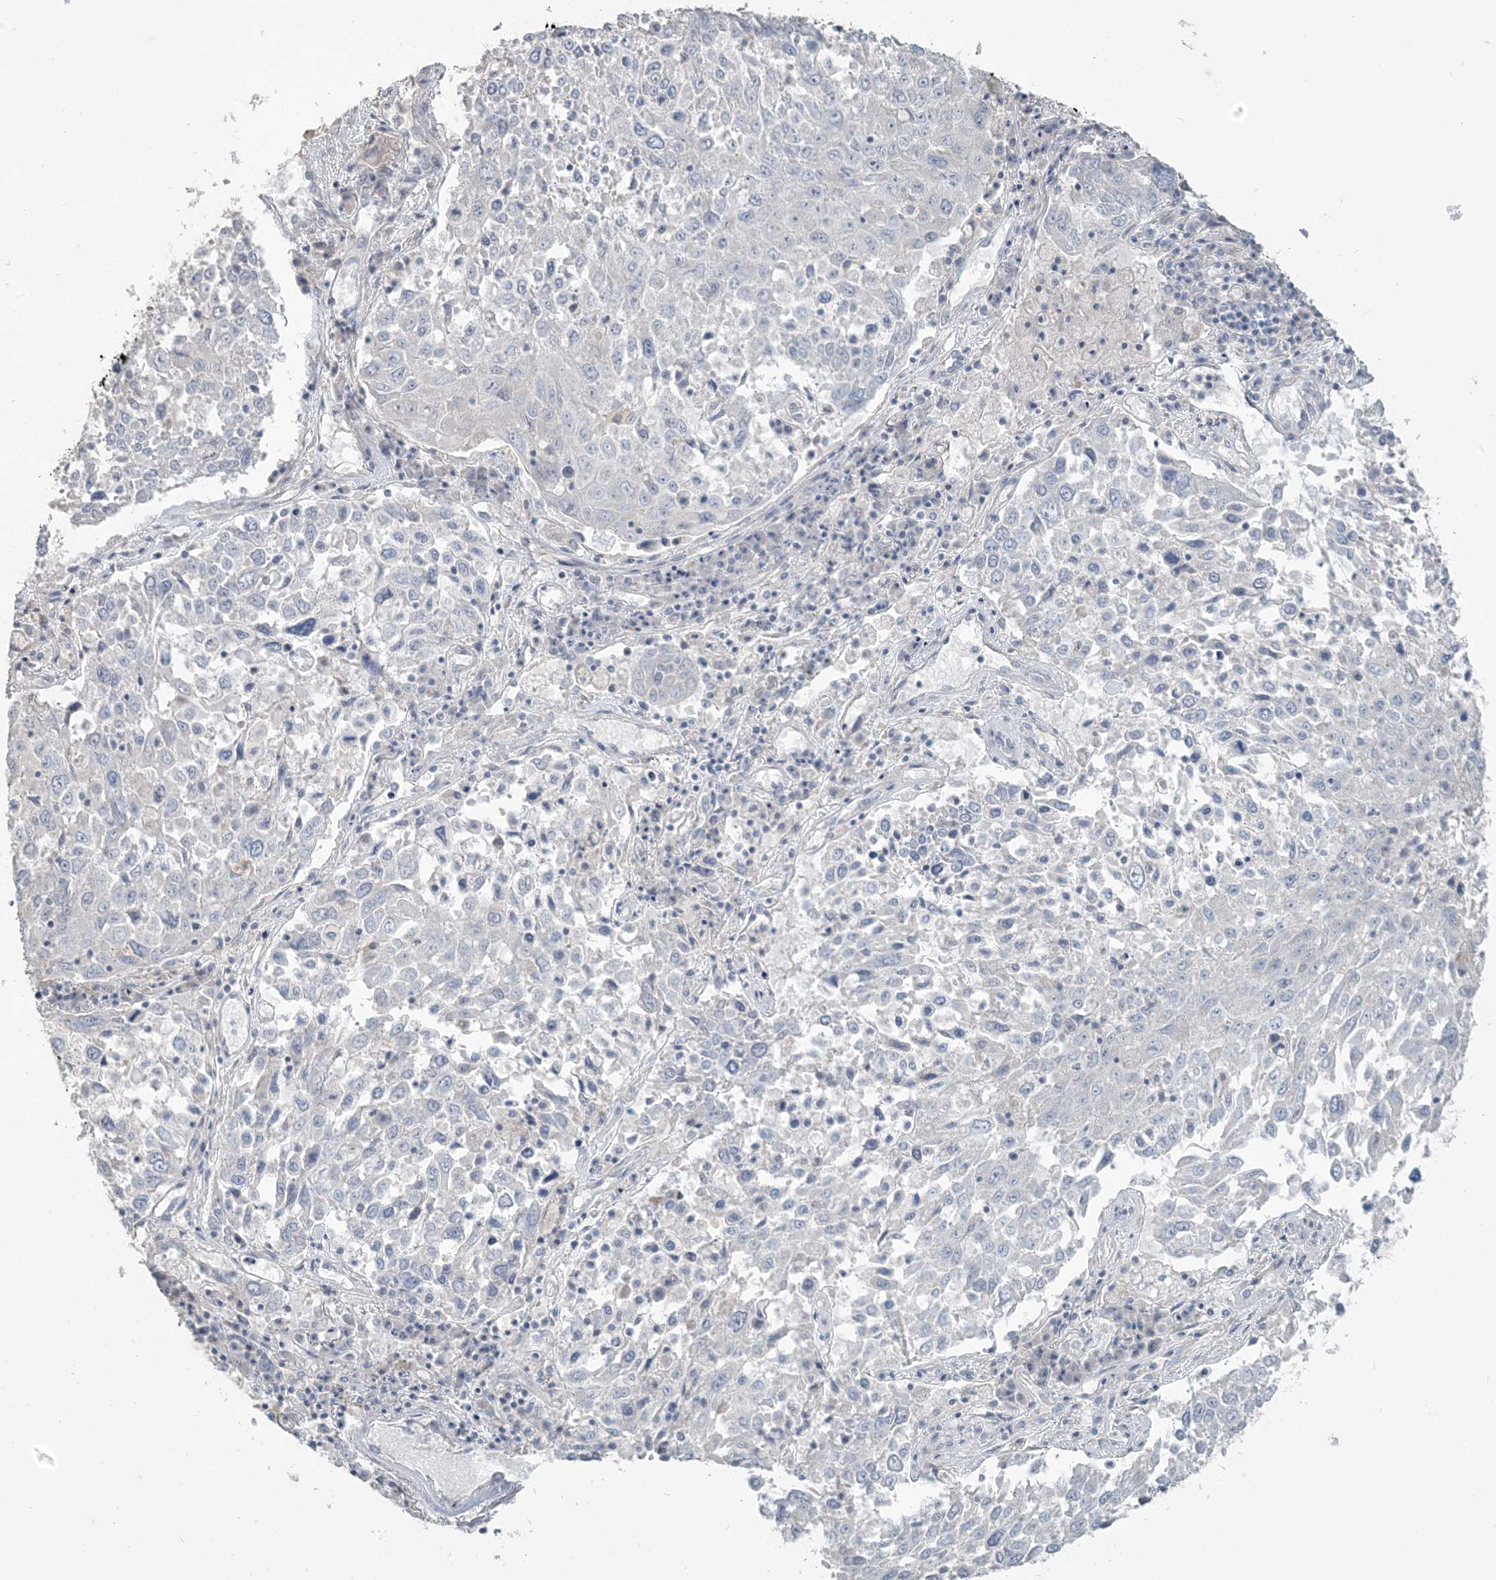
{"staining": {"intensity": "negative", "quantity": "none", "location": "none"}, "tissue": "lung cancer", "cell_type": "Tumor cells", "image_type": "cancer", "snomed": [{"axis": "morphology", "description": "Squamous cell carcinoma, NOS"}, {"axis": "topography", "description": "Lung"}], "caption": "Immunohistochemistry (IHC) of squamous cell carcinoma (lung) exhibits no staining in tumor cells.", "gene": "NPHS2", "patient": {"sex": "male", "age": 65}}